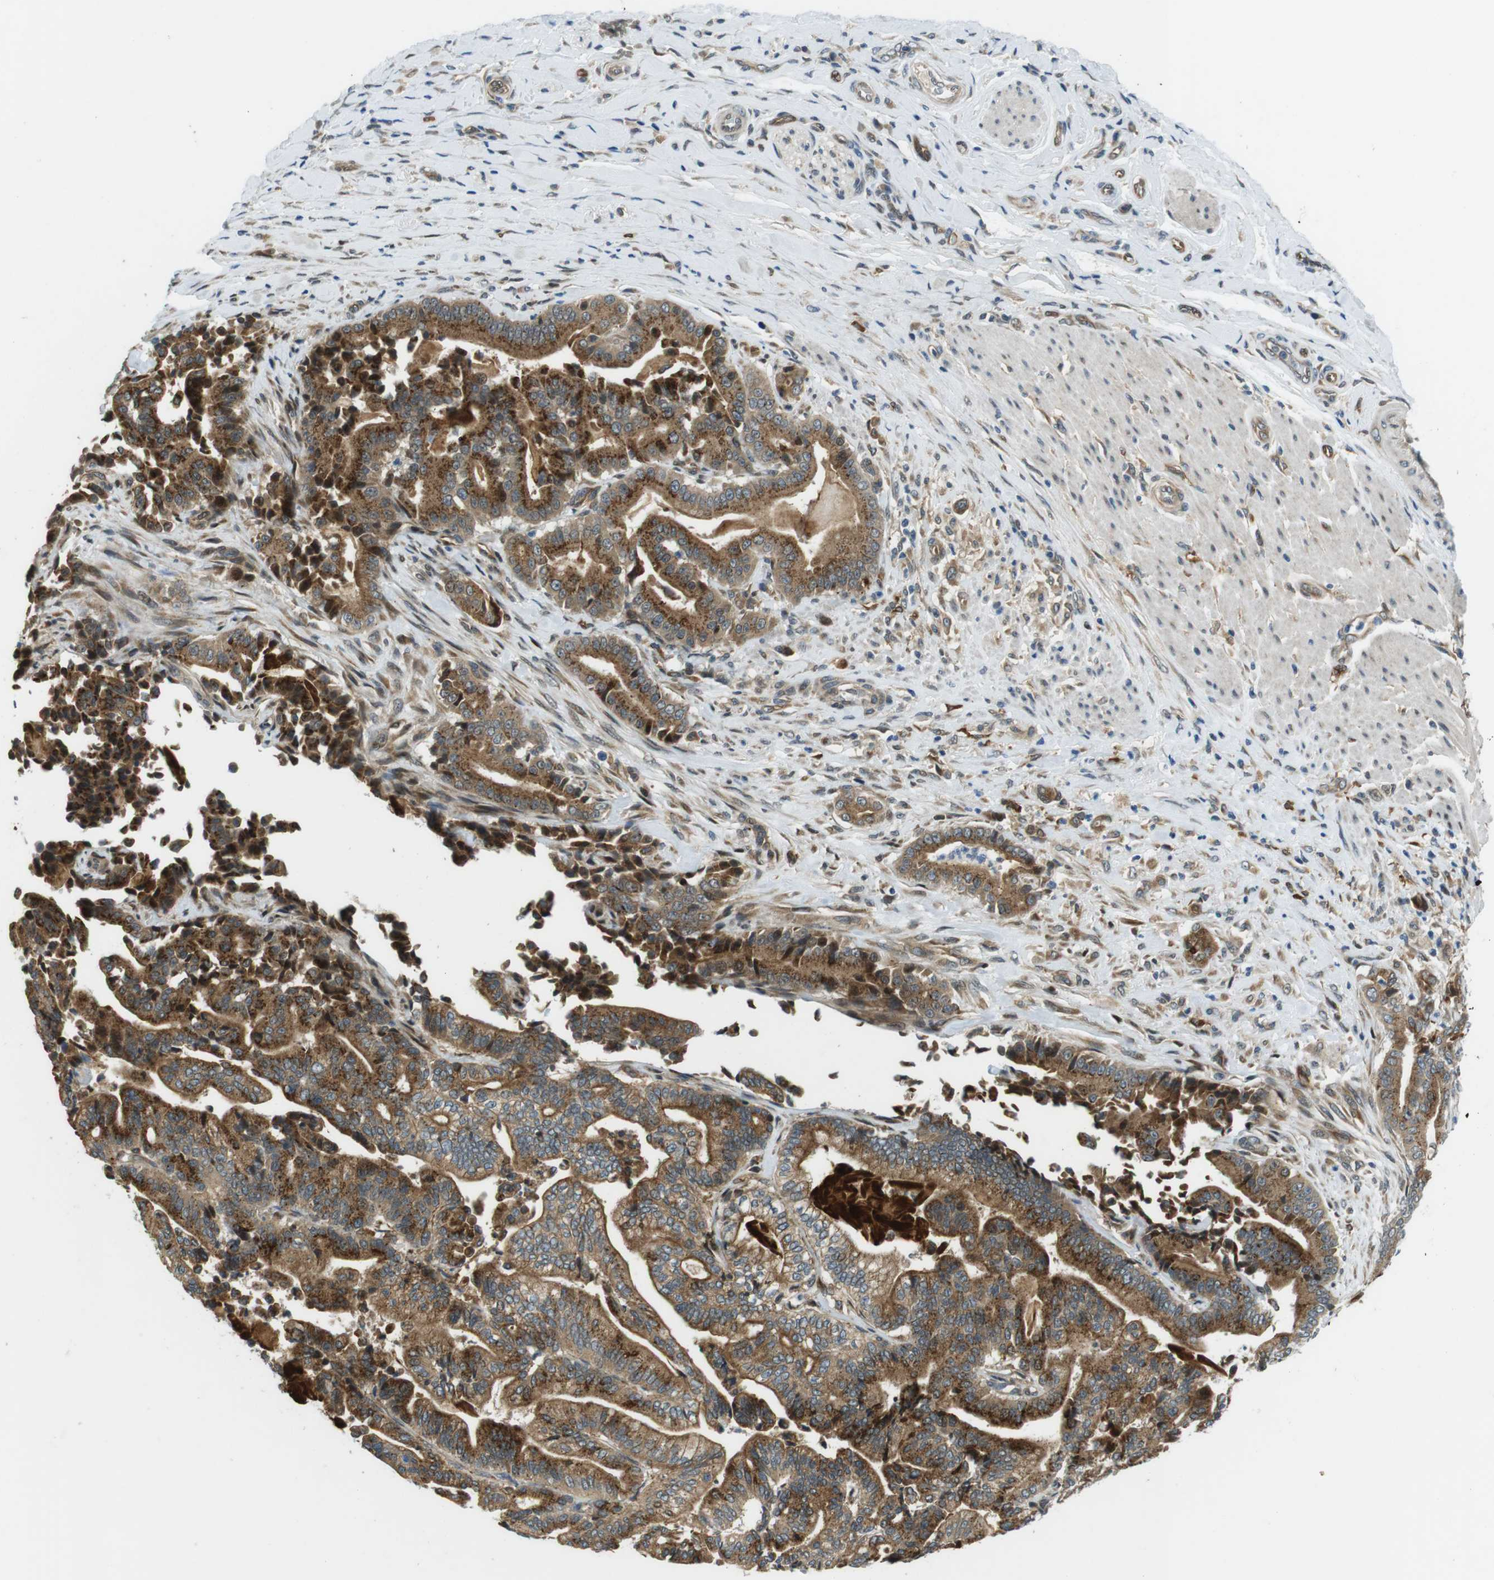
{"staining": {"intensity": "moderate", "quantity": ">75%", "location": "cytoplasmic/membranous"}, "tissue": "pancreatic cancer", "cell_type": "Tumor cells", "image_type": "cancer", "snomed": [{"axis": "morphology", "description": "Normal tissue, NOS"}, {"axis": "morphology", "description": "Adenocarcinoma, NOS"}, {"axis": "topography", "description": "Pancreas"}], "caption": "A brown stain shows moderate cytoplasmic/membranous staining of a protein in human pancreatic cancer tumor cells.", "gene": "PALD1", "patient": {"sex": "male", "age": 63}}